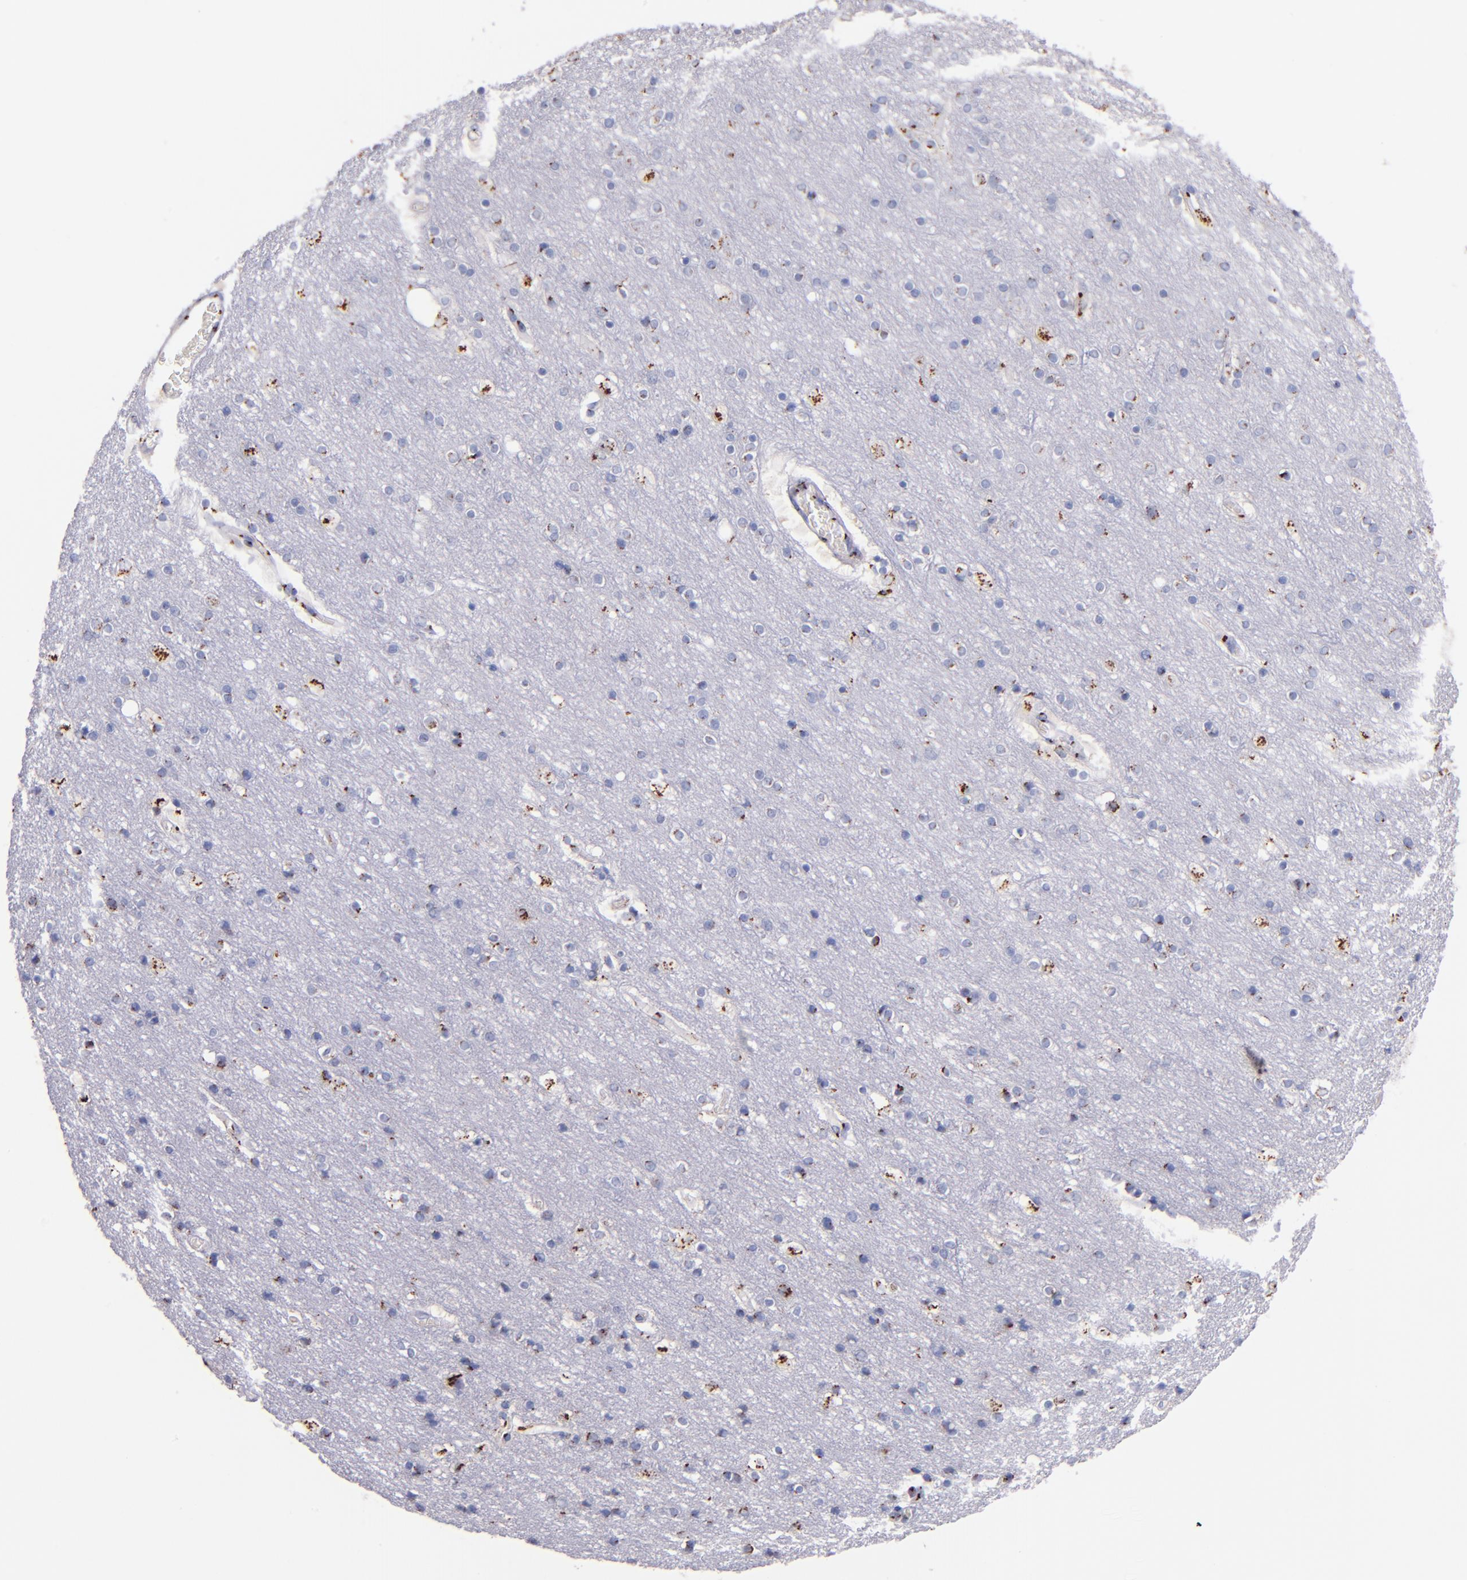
{"staining": {"intensity": "moderate", "quantity": ">75%", "location": "cytoplasmic/membranous"}, "tissue": "cerebral cortex", "cell_type": "Endothelial cells", "image_type": "normal", "snomed": [{"axis": "morphology", "description": "Normal tissue, NOS"}, {"axis": "topography", "description": "Cerebral cortex"}], "caption": "Cerebral cortex was stained to show a protein in brown. There is medium levels of moderate cytoplasmic/membranous staining in approximately >75% of endothelial cells.", "gene": "GOLIM4", "patient": {"sex": "female", "age": 54}}